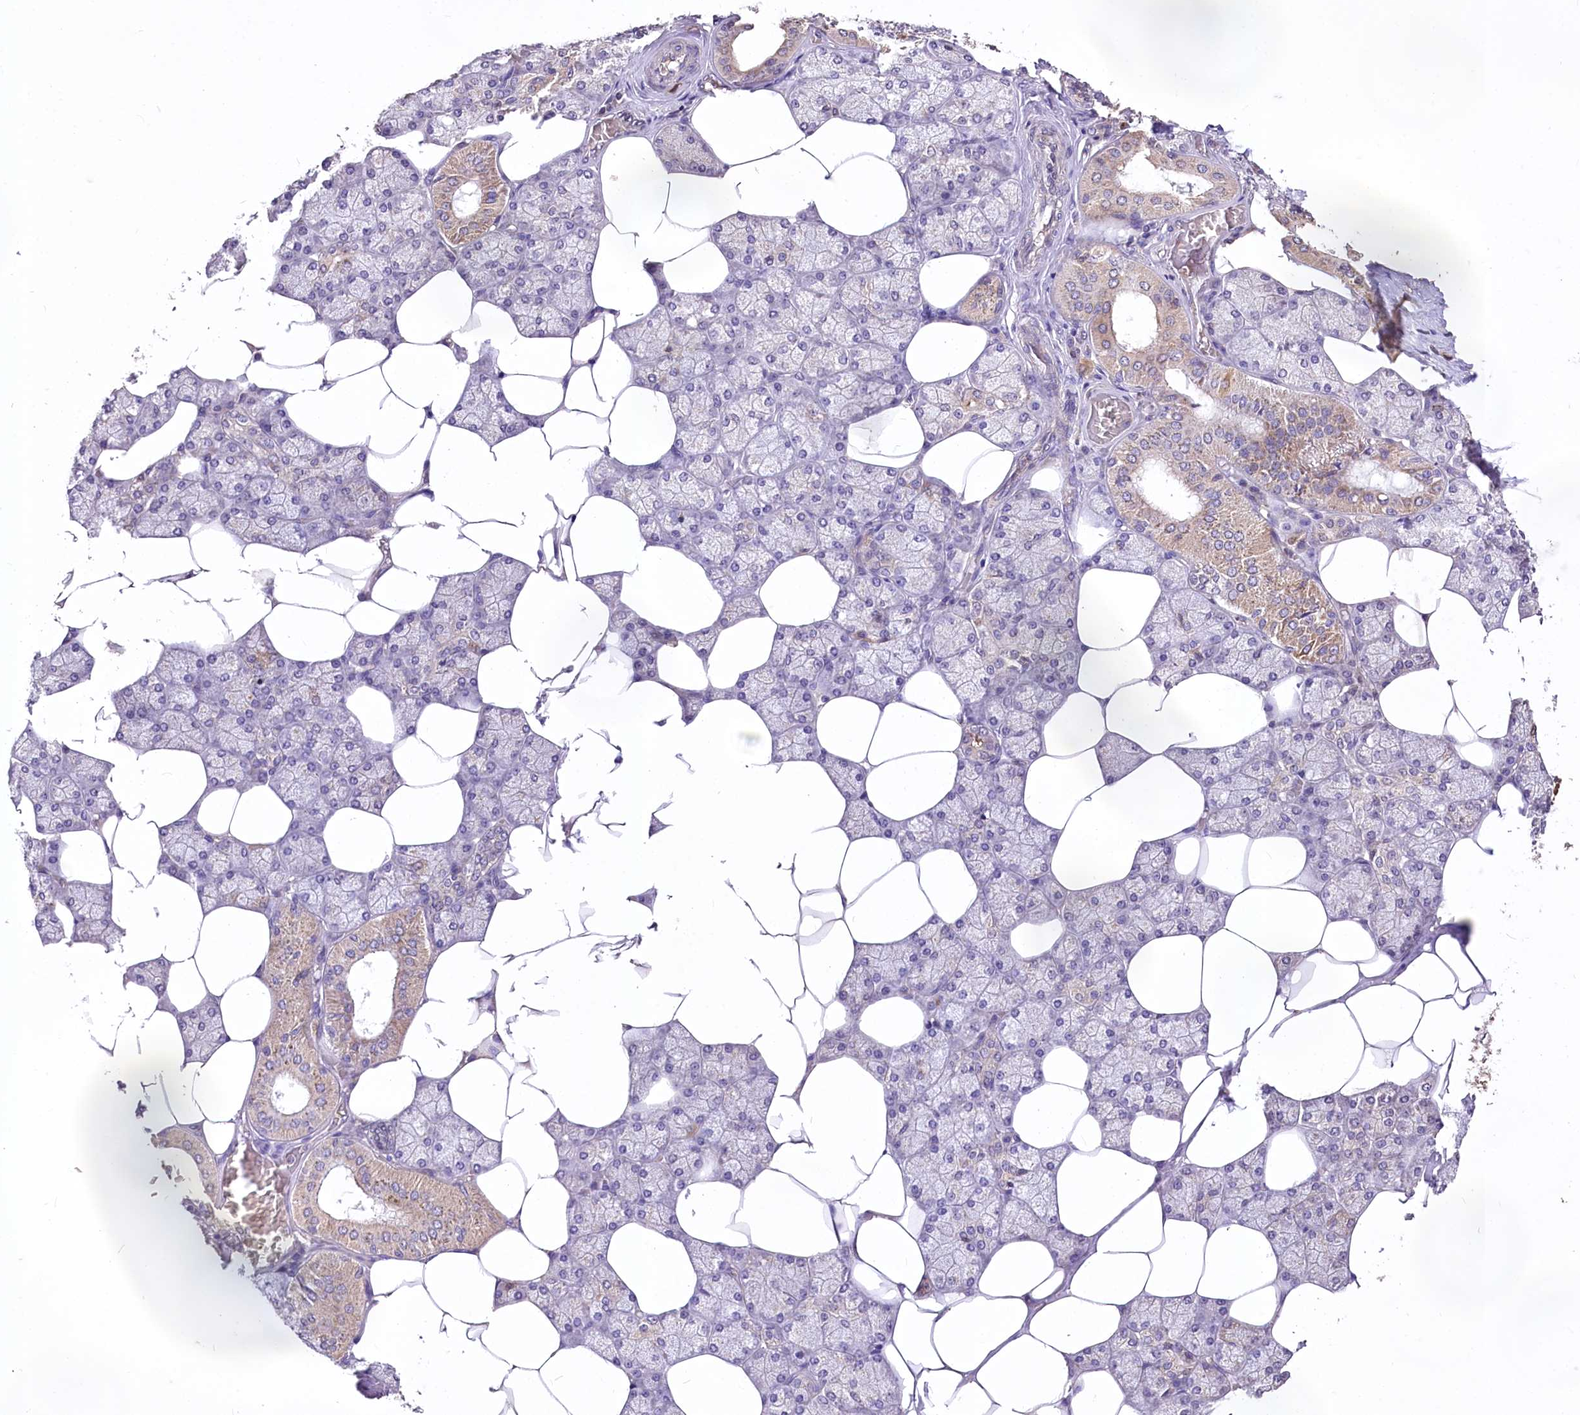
{"staining": {"intensity": "moderate", "quantity": "<25%", "location": "cytoplasmic/membranous,nuclear"}, "tissue": "salivary gland", "cell_type": "Glandular cells", "image_type": "normal", "snomed": [{"axis": "morphology", "description": "Normal tissue, NOS"}, {"axis": "topography", "description": "Salivary gland"}], "caption": "High-magnification brightfield microscopy of unremarkable salivary gland stained with DAB (3,3'-diaminobenzidine) (brown) and counterstained with hematoxylin (blue). glandular cells exhibit moderate cytoplasmic/membranous,nuclear positivity is identified in approximately<25% of cells.", "gene": "SERGEF", "patient": {"sex": "male", "age": 62}}